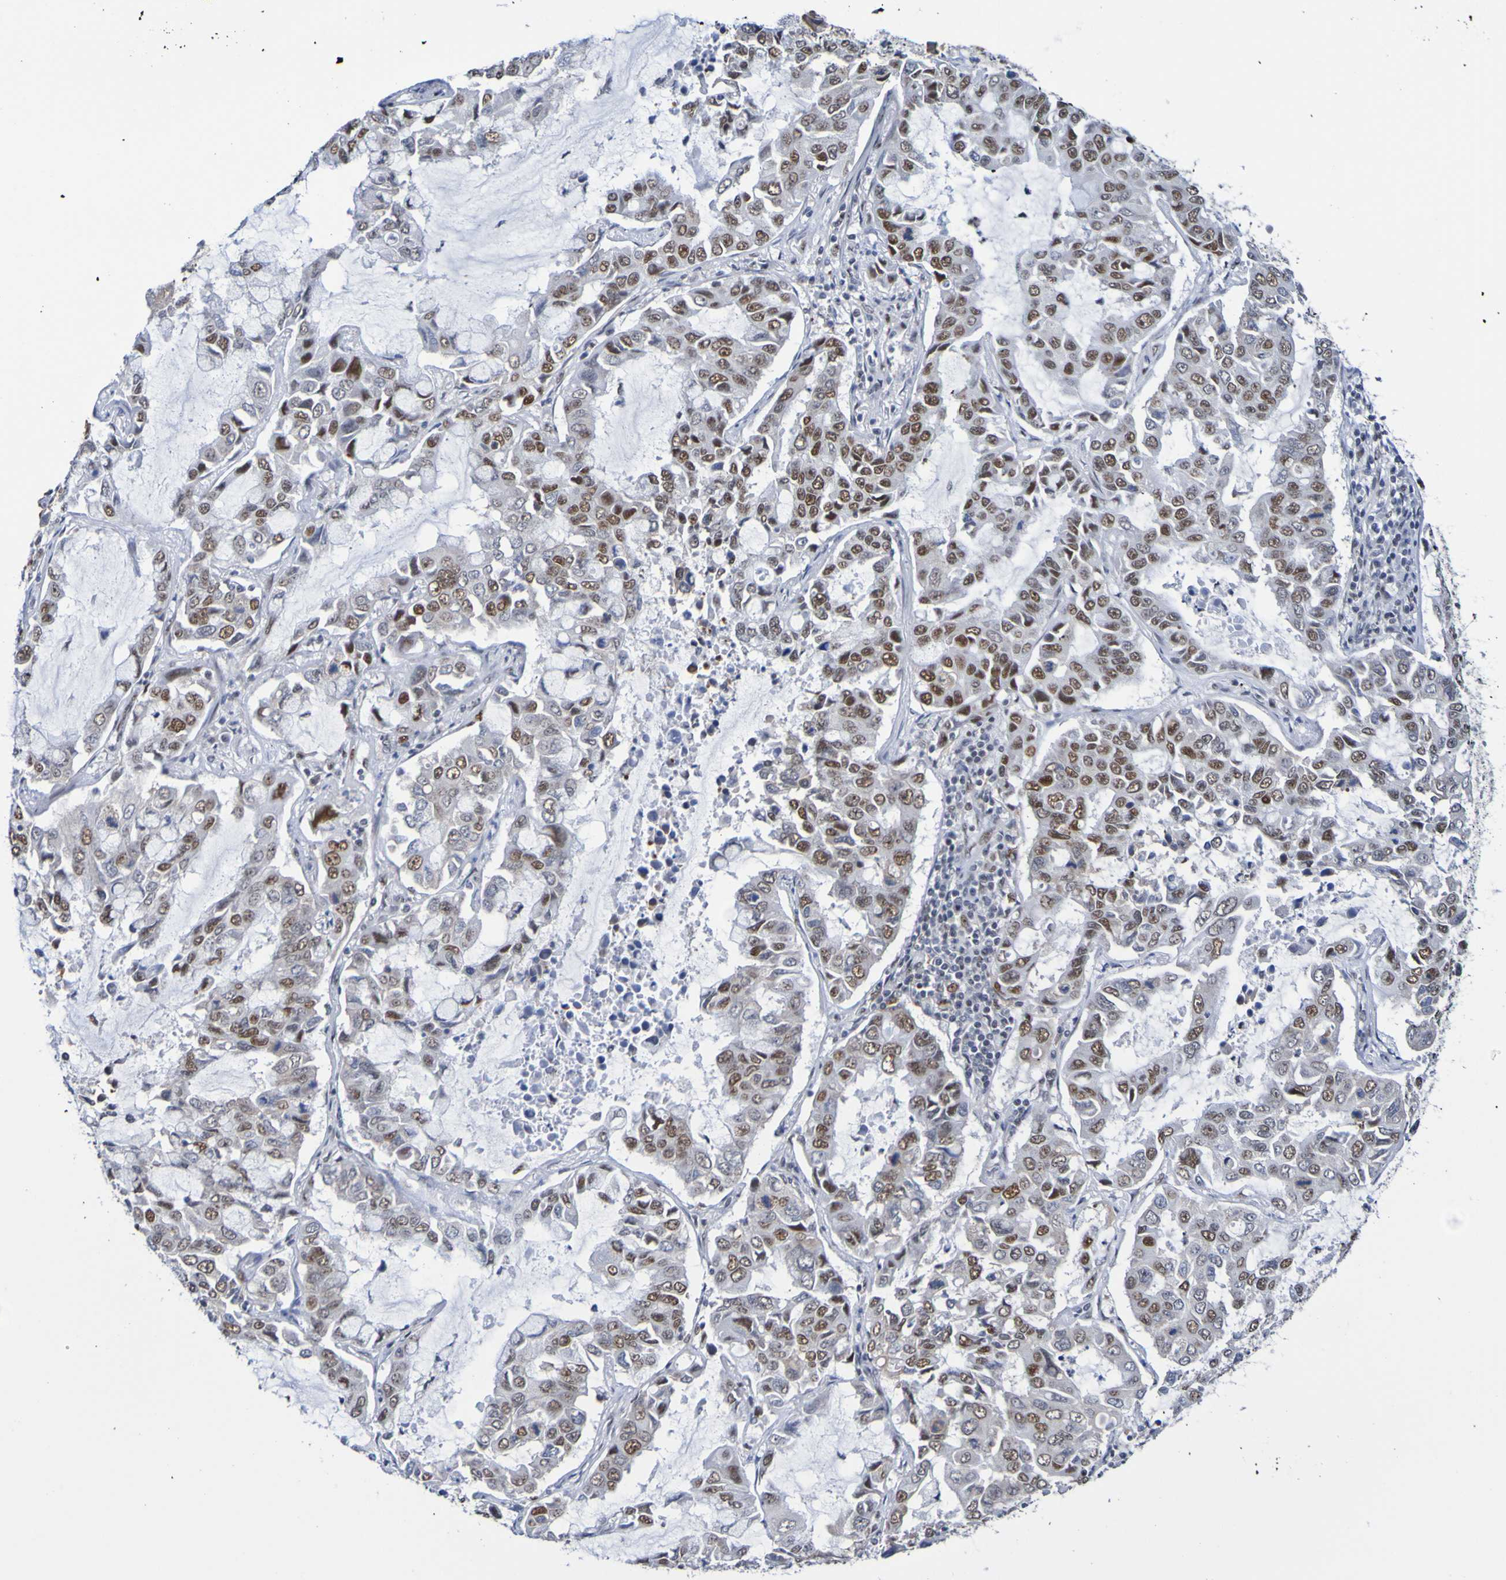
{"staining": {"intensity": "strong", "quantity": "25%-75%", "location": "nuclear"}, "tissue": "lung cancer", "cell_type": "Tumor cells", "image_type": "cancer", "snomed": [{"axis": "morphology", "description": "Adenocarcinoma, NOS"}, {"axis": "topography", "description": "Lung"}], "caption": "Protein staining of adenocarcinoma (lung) tissue reveals strong nuclear staining in approximately 25%-75% of tumor cells.", "gene": "CDC5L", "patient": {"sex": "male", "age": 64}}